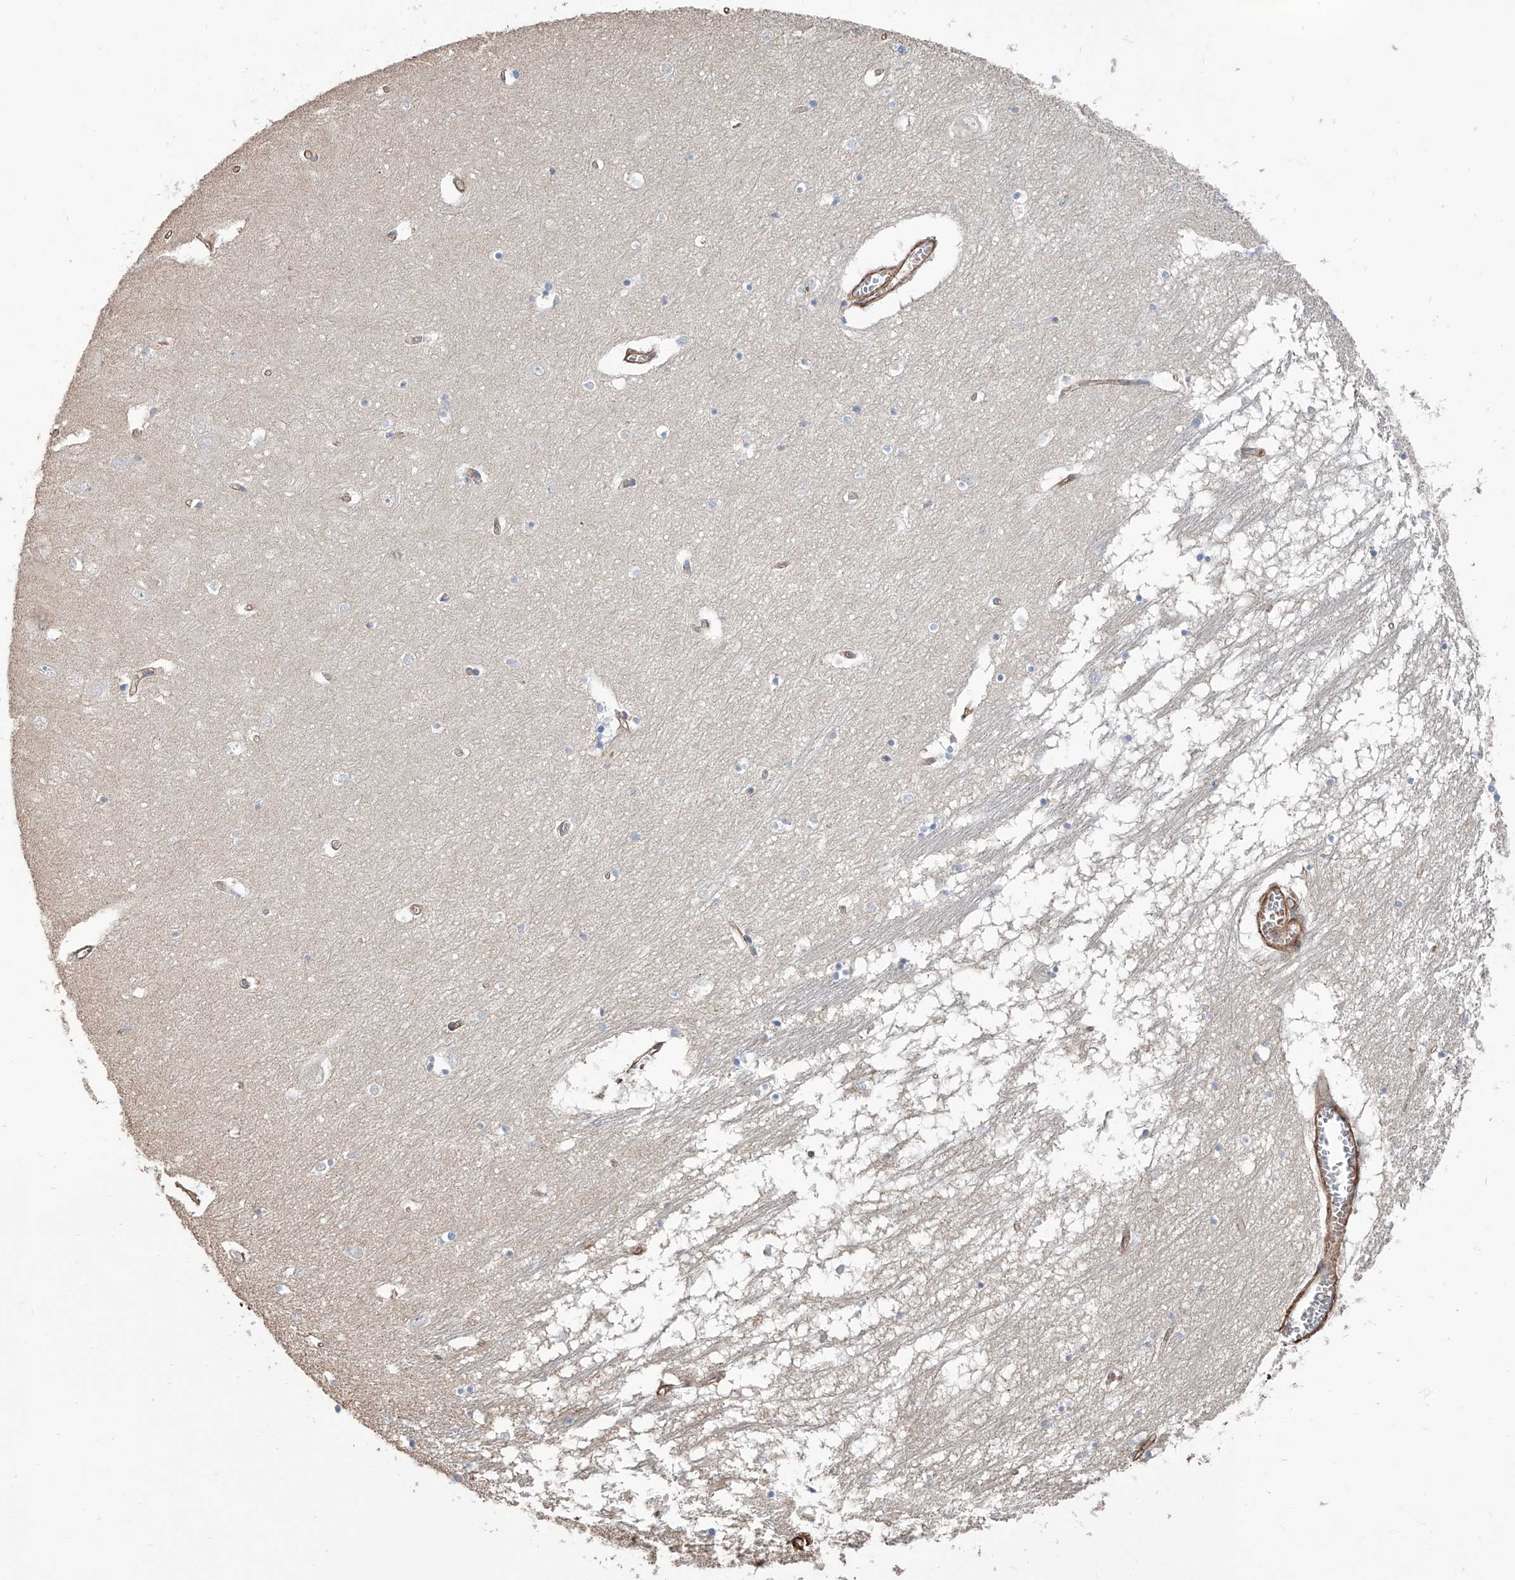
{"staining": {"intensity": "negative", "quantity": "none", "location": "none"}, "tissue": "hippocampus", "cell_type": "Glial cells", "image_type": "normal", "snomed": [{"axis": "morphology", "description": "Normal tissue, NOS"}, {"axis": "topography", "description": "Hippocampus"}], "caption": "An immunohistochemistry histopathology image of unremarkable hippocampus is shown. There is no staining in glial cells of hippocampus. (DAB IHC with hematoxylin counter stain).", "gene": "PIEZO2", "patient": {"sex": "male", "age": 70}}